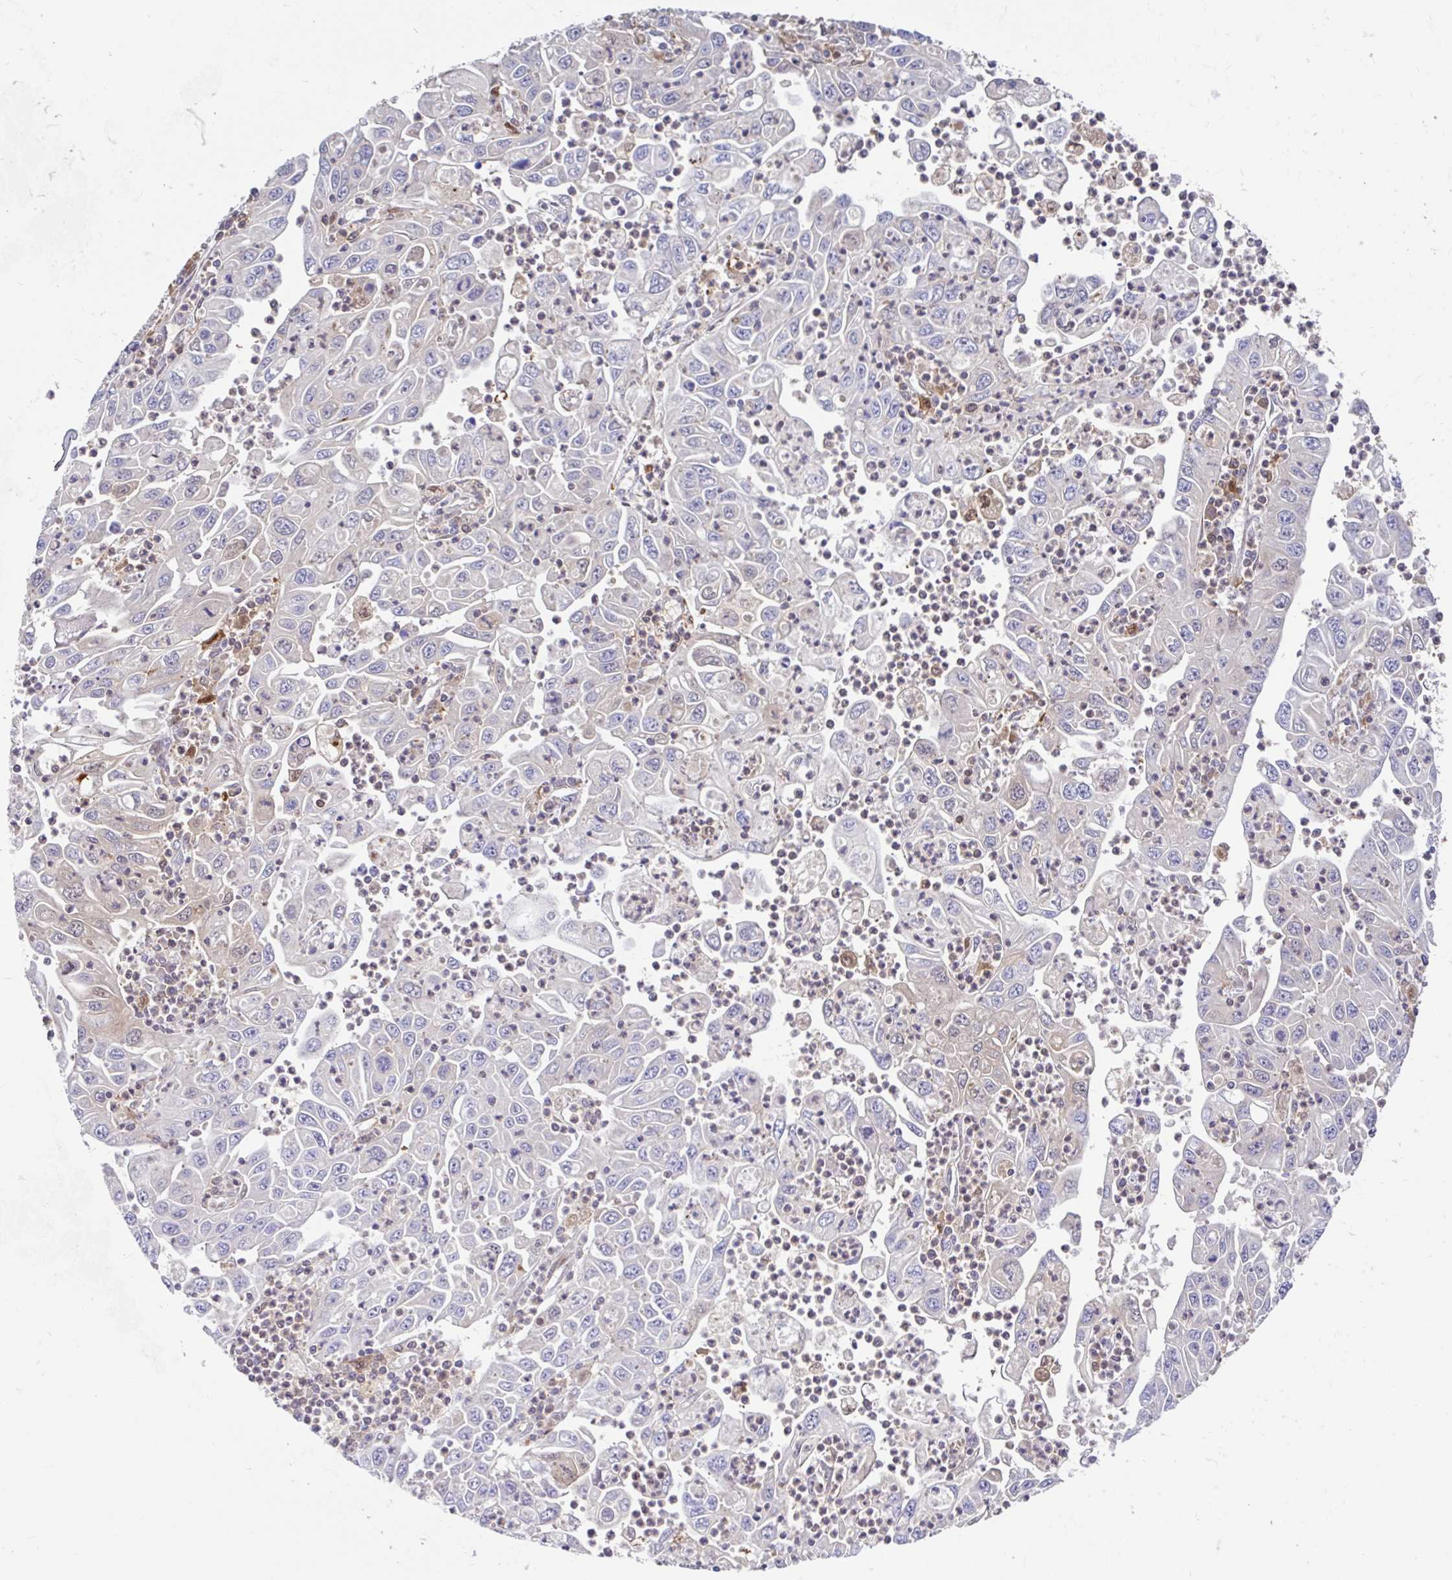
{"staining": {"intensity": "negative", "quantity": "none", "location": "none"}, "tissue": "endometrial cancer", "cell_type": "Tumor cells", "image_type": "cancer", "snomed": [{"axis": "morphology", "description": "Adenocarcinoma, NOS"}, {"axis": "topography", "description": "Uterus"}], "caption": "IHC of human endometrial cancer (adenocarcinoma) reveals no expression in tumor cells.", "gene": "BLVRA", "patient": {"sex": "female", "age": 62}}